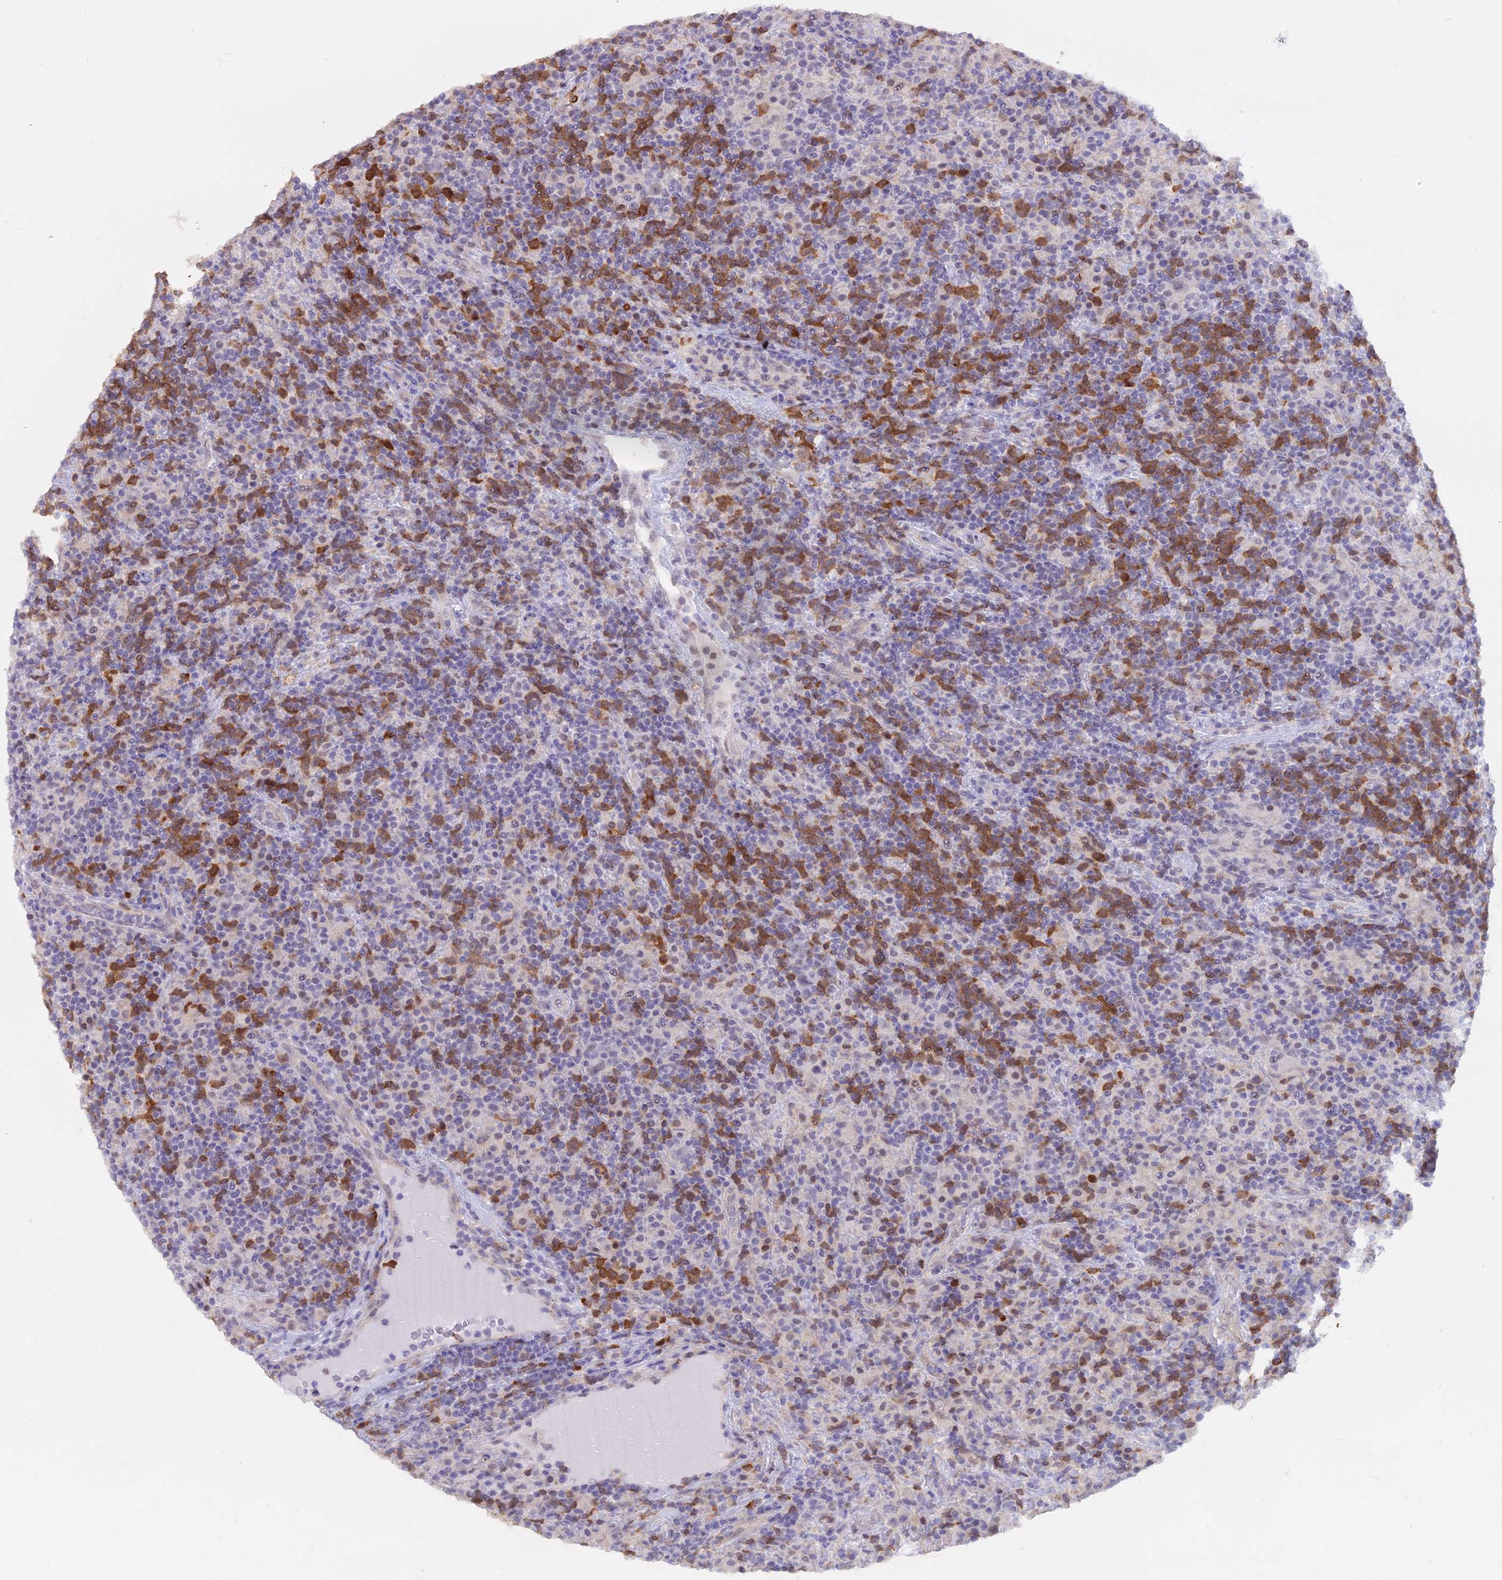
{"staining": {"intensity": "negative", "quantity": "none", "location": "none"}, "tissue": "lymphoma", "cell_type": "Tumor cells", "image_type": "cancer", "snomed": [{"axis": "morphology", "description": "Hodgkin's disease, NOS"}, {"axis": "topography", "description": "Lymph node"}], "caption": "Hodgkin's disease was stained to show a protein in brown. There is no significant positivity in tumor cells. (DAB (3,3'-diaminobenzidine) immunohistochemistry, high magnification).", "gene": "BLNK", "patient": {"sex": "male", "age": 70}}